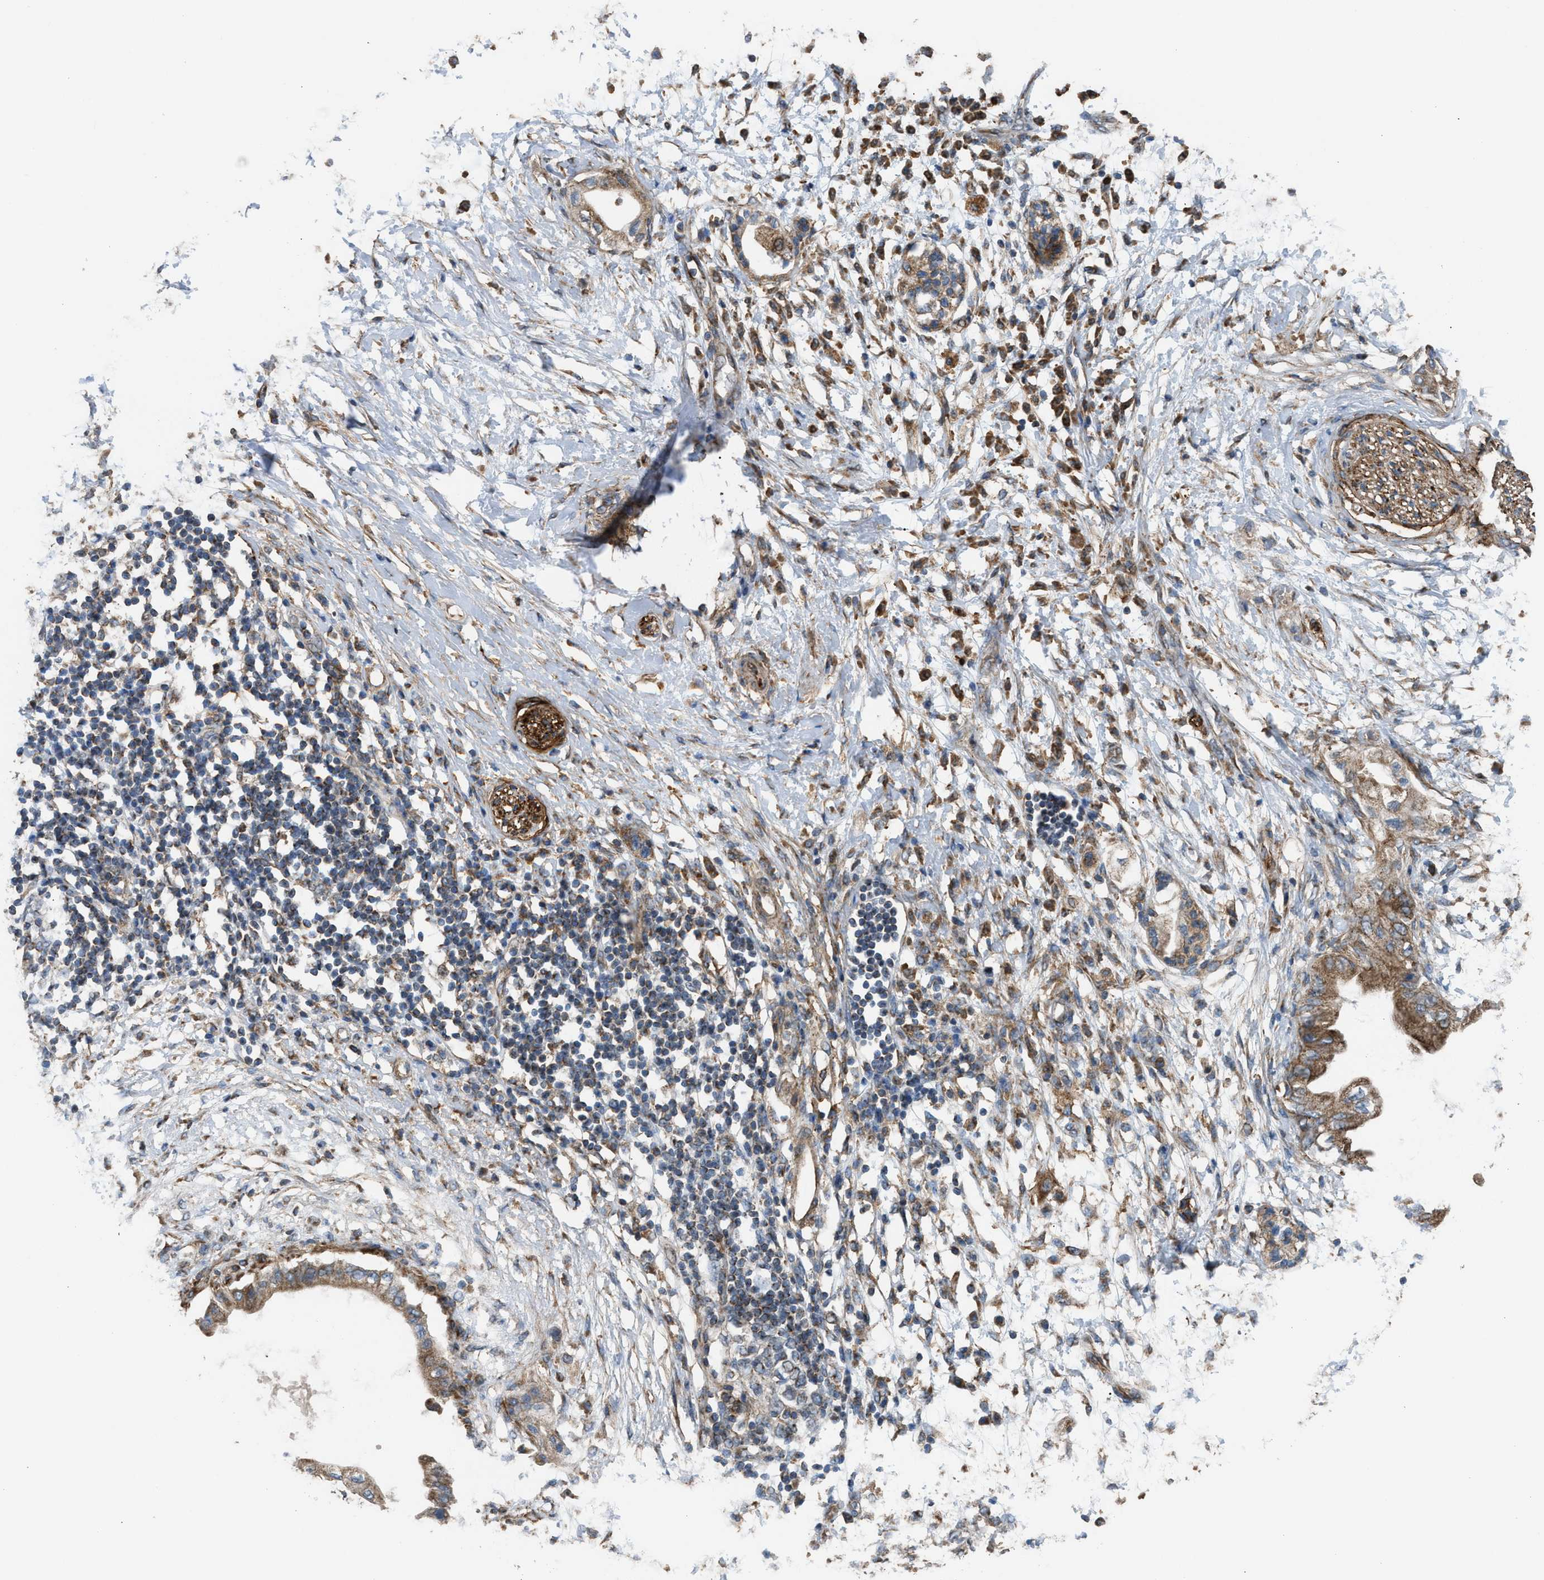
{"staining": {"intensity": "negative", "quantity": "none", "location": "none"}, "tissue": "adipose tissue", "cell_type": "Adipocytes", "image_type": "normal", "snomed": [{"axis": "morphology", "description": "Normal tissue, NOS"}, {"axis": "morphology", "description": "Adenocarcinoma, NOS"}, {"axis": "topography", "description": "Duodenum"}, {"axis": "topography", "description": "Peripheral nerve tissue"}], "caption": "High power microscopy image of an immunohistochemistry (IHC) image of normal adipose tissue, revealing no significant expression in adipocytes.", "gene": "SLC10A3", "patient": {"sex": "female", "age": 60}}